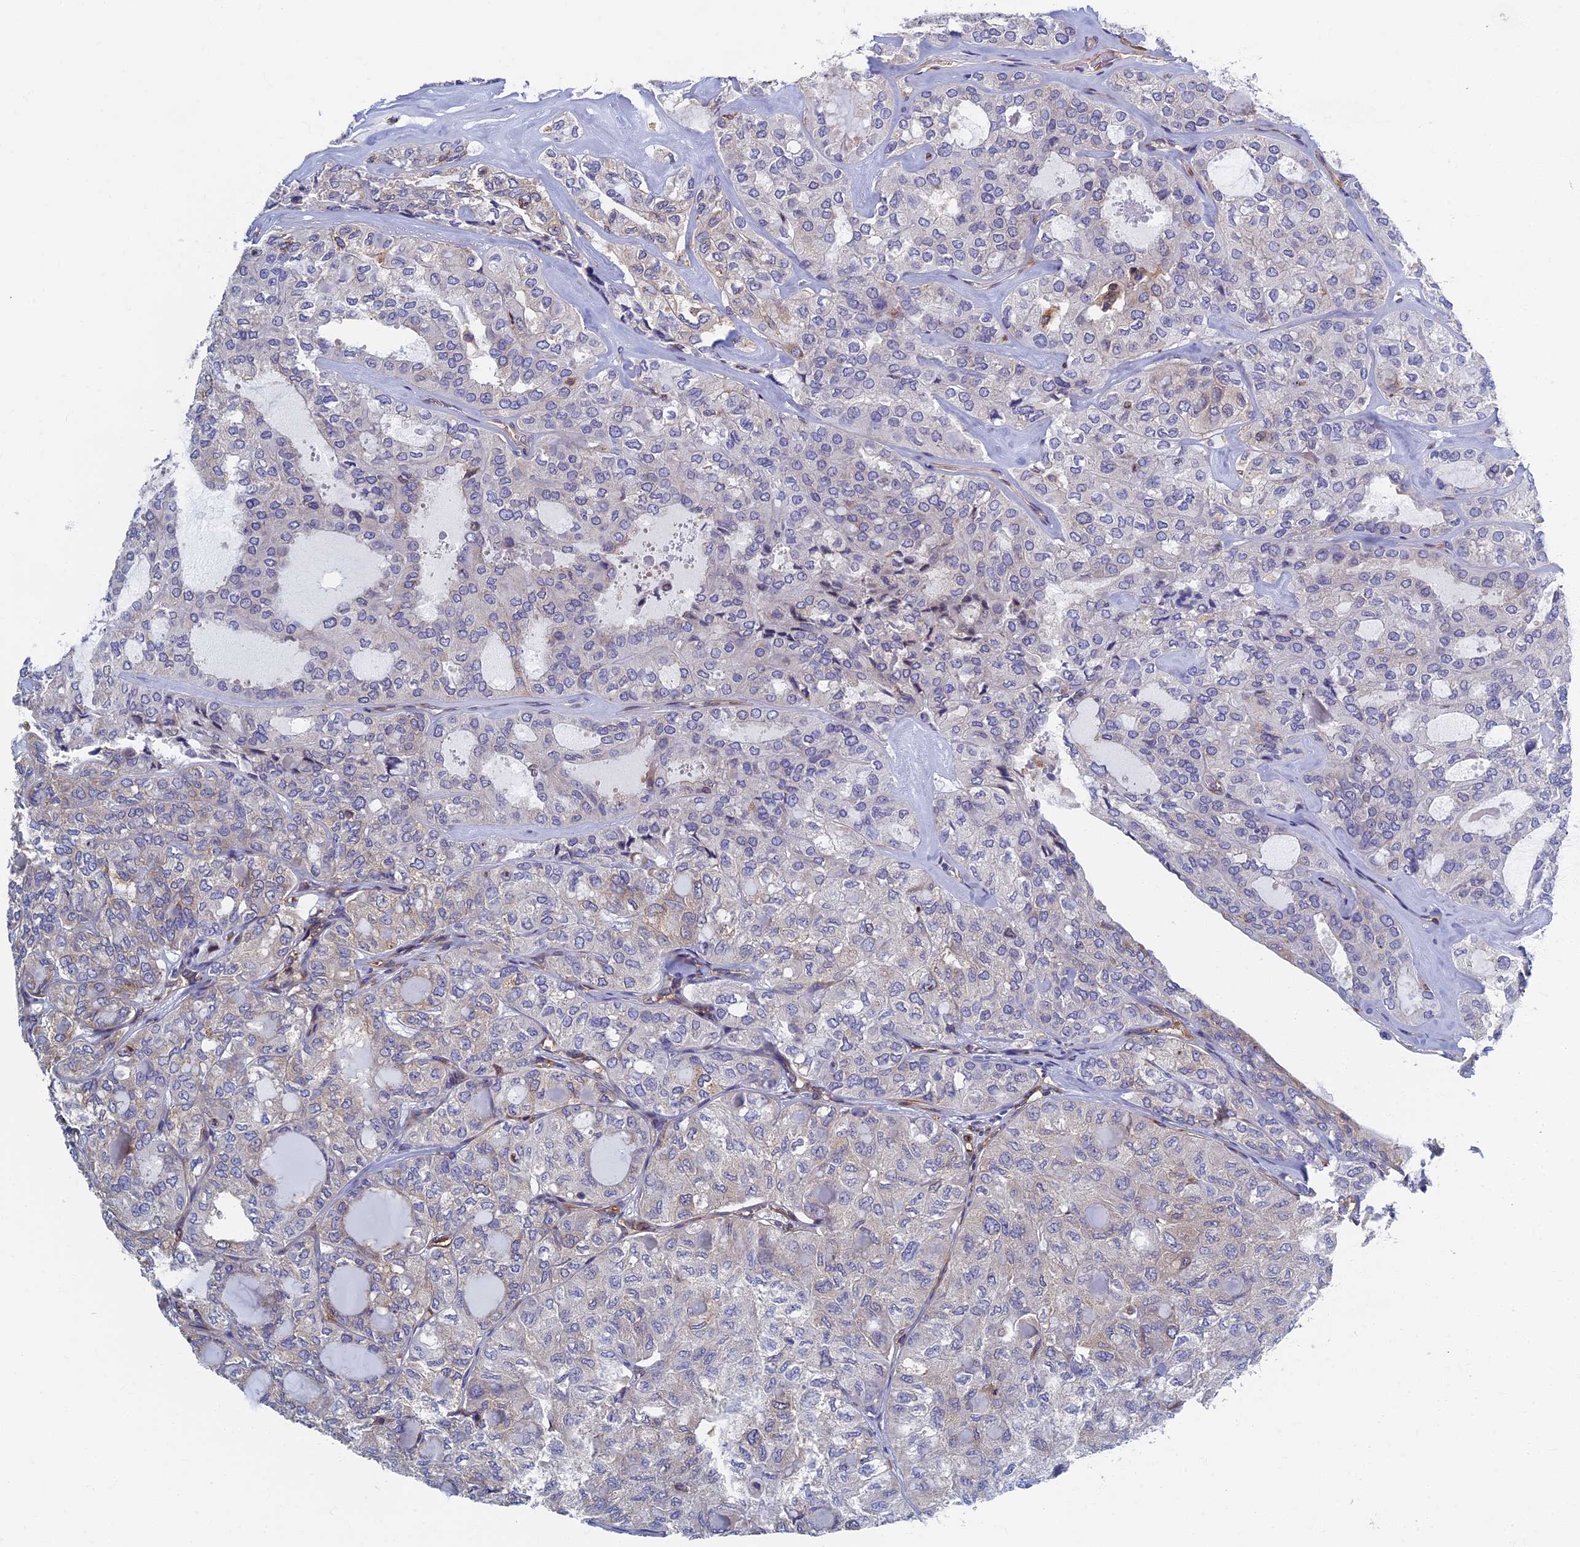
{"staining": {"intensity": "weak", "quantity": "<25%", "location": "cytoplasmic/membranous"}, "tissue": "thyroid cancer", "cell_type": "Tumor cells", "image_type": "cancer", "snomed": [{"axis": "morphology", "description": "Follicular adenoma carcinoma, NOS"}, {"axis": "topography", "description": "Thyroid gland"}], "caption": "DAB (3,3'-diaminobenzidine) immunohistochemical staining of thyroid follicular adenoma carcinoma displays no significant expression in tumor cells. (DAB immunohistochemistry with hematoxylin counter stain).", "gene": "YBX1", "patient": {"sex": "male", "age": 75}}